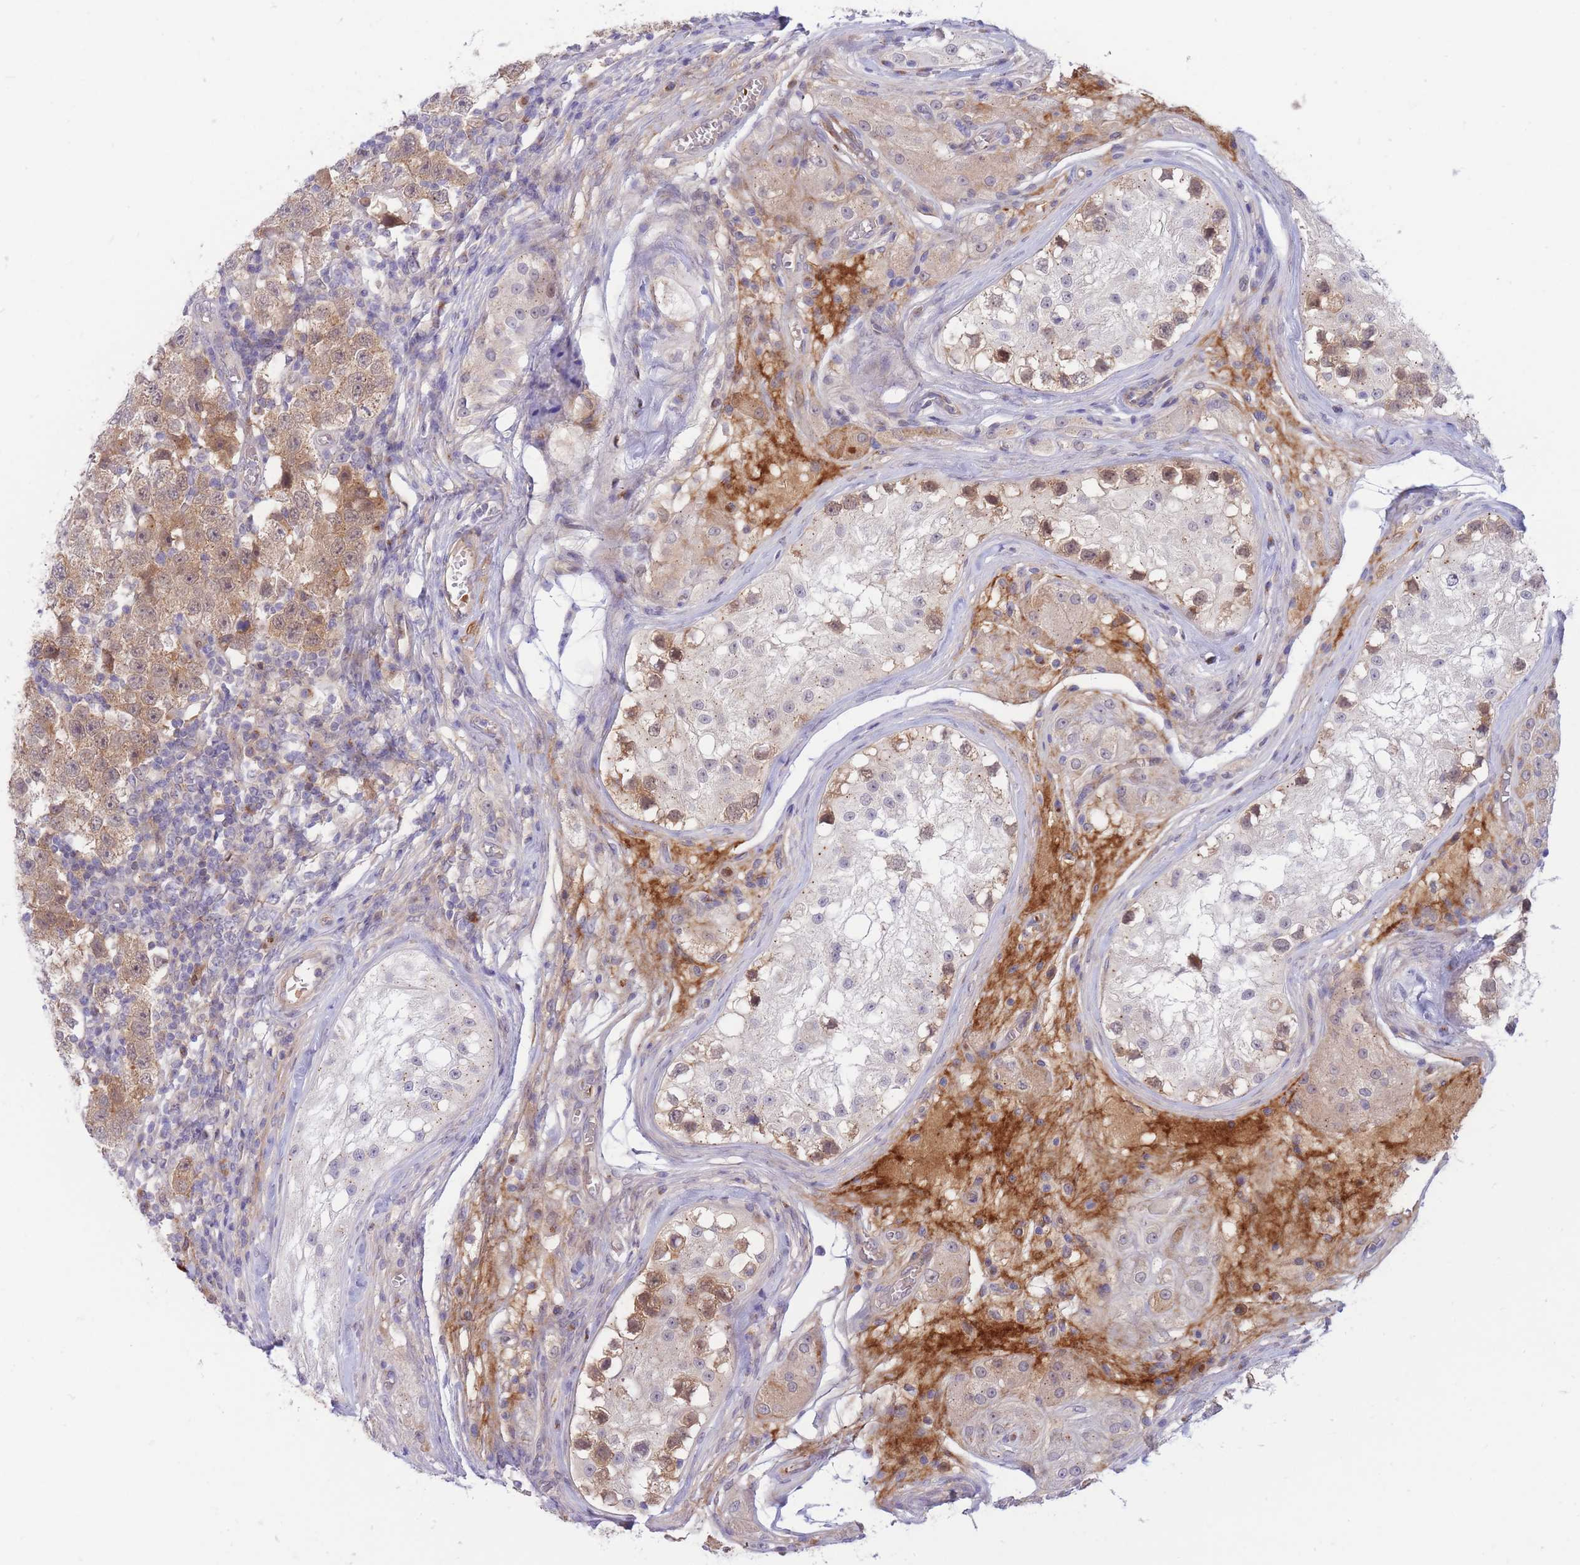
{"staining": {"intensity": "weak", "quantity": ">75%", "location": "cytoplasmic/membranous"}, "tissue": "testis cancer", "cell_type": "Tumor cells", "image_type": "cancer", "snomed": [{"axis": "morphology", "description": "Seminoma, NOS"}, {"axis": "topography", "description": "Testis"}], "caption": "Immunohistochemical staining of human testis seminoma demonstrates low levels of weak cytoplasmic/membranous staining in approximately >75% of tumor cells. Immunohistochemistry (ihc) stains the protein in brown and the nuclei are stained blue.", "gene": "APOL4", "patient": {"sex": "male", "age": 34}}